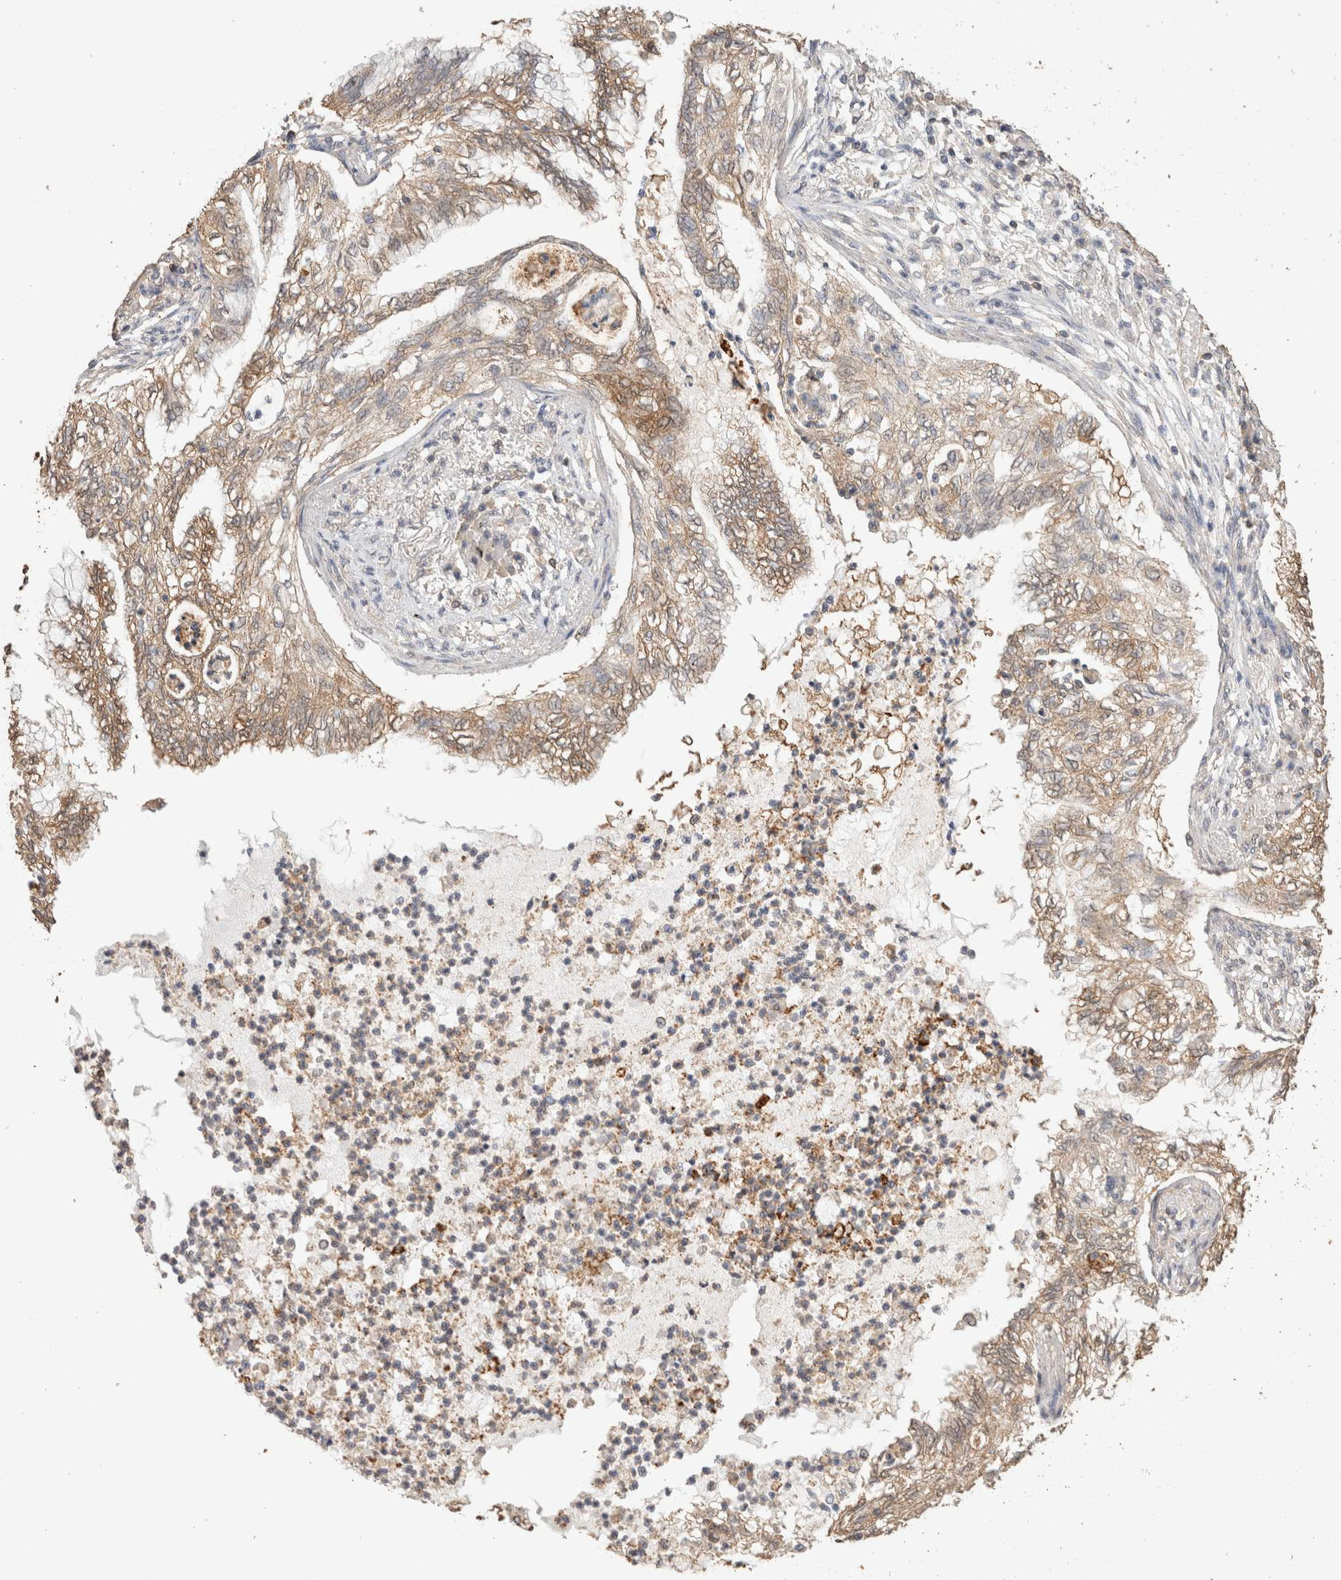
{"staining": {"intensity": "weak", "quantity": ">75%", "location": "cytoplasmic/membranous"}, "tissue": "lung cancer", "cell_type": "Tumor cells", "image_type": "cancer", "snomed": [{"axis": "morphology", "description": "Normal tissue, NOS"}, {"axis": "morphology", "description": "Adenocarcinoma, NOS"}, {"axis": "topography", "description": "Bronchus"}, {"axis": "topography", "description": "Lung"}], "caption": "This is an image of immunohistochemistry (IHC) staining of lung cancer, which shows weak staining in the cytoplasmic/membranous of tumor cells.", "gene": "CX3CL1", "patient": {"sex": "female", "age": 70}}